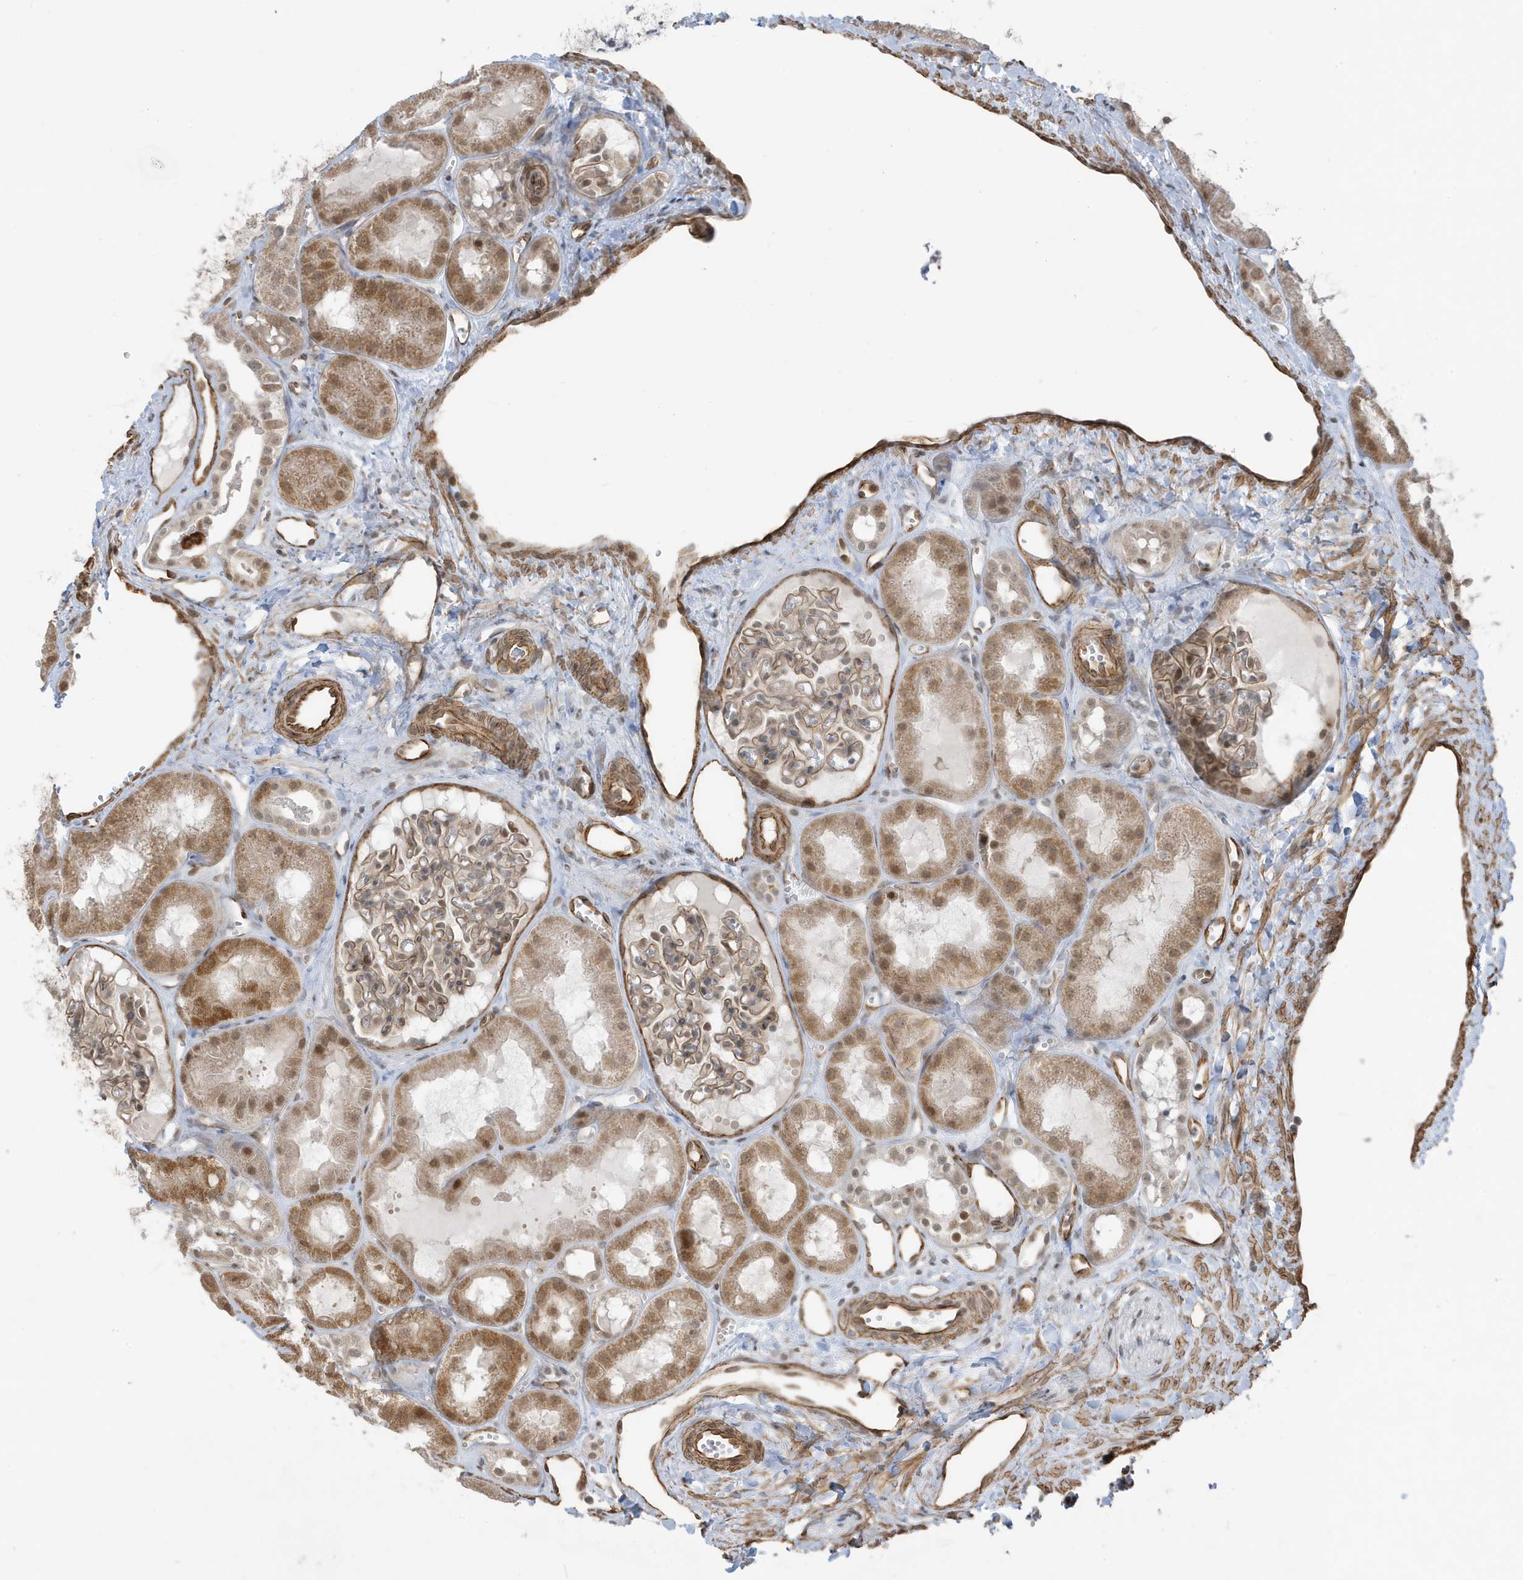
{"staining": {"intensity": "negative", "quantity": "none", "location": "none"}, "tissue": "kidney", "cell_type": "Cells in glomeruli", "image_type": "normal", "snomed": [{"axis": "morphology", "description": "Normal tissue, NOS"}, {"axis": "topography", "description": "Kidney"}], "caption": "A histopathology image of human kidney is negative for staining in cells in glomeruli. (Brightfield microscopy of DAB (3,3'-diaminobenzidine) immunohistochemistry (IHC) at high magnification).", "gene": "CHCHD4", "patient": {"sex": "male", "age": 16}}